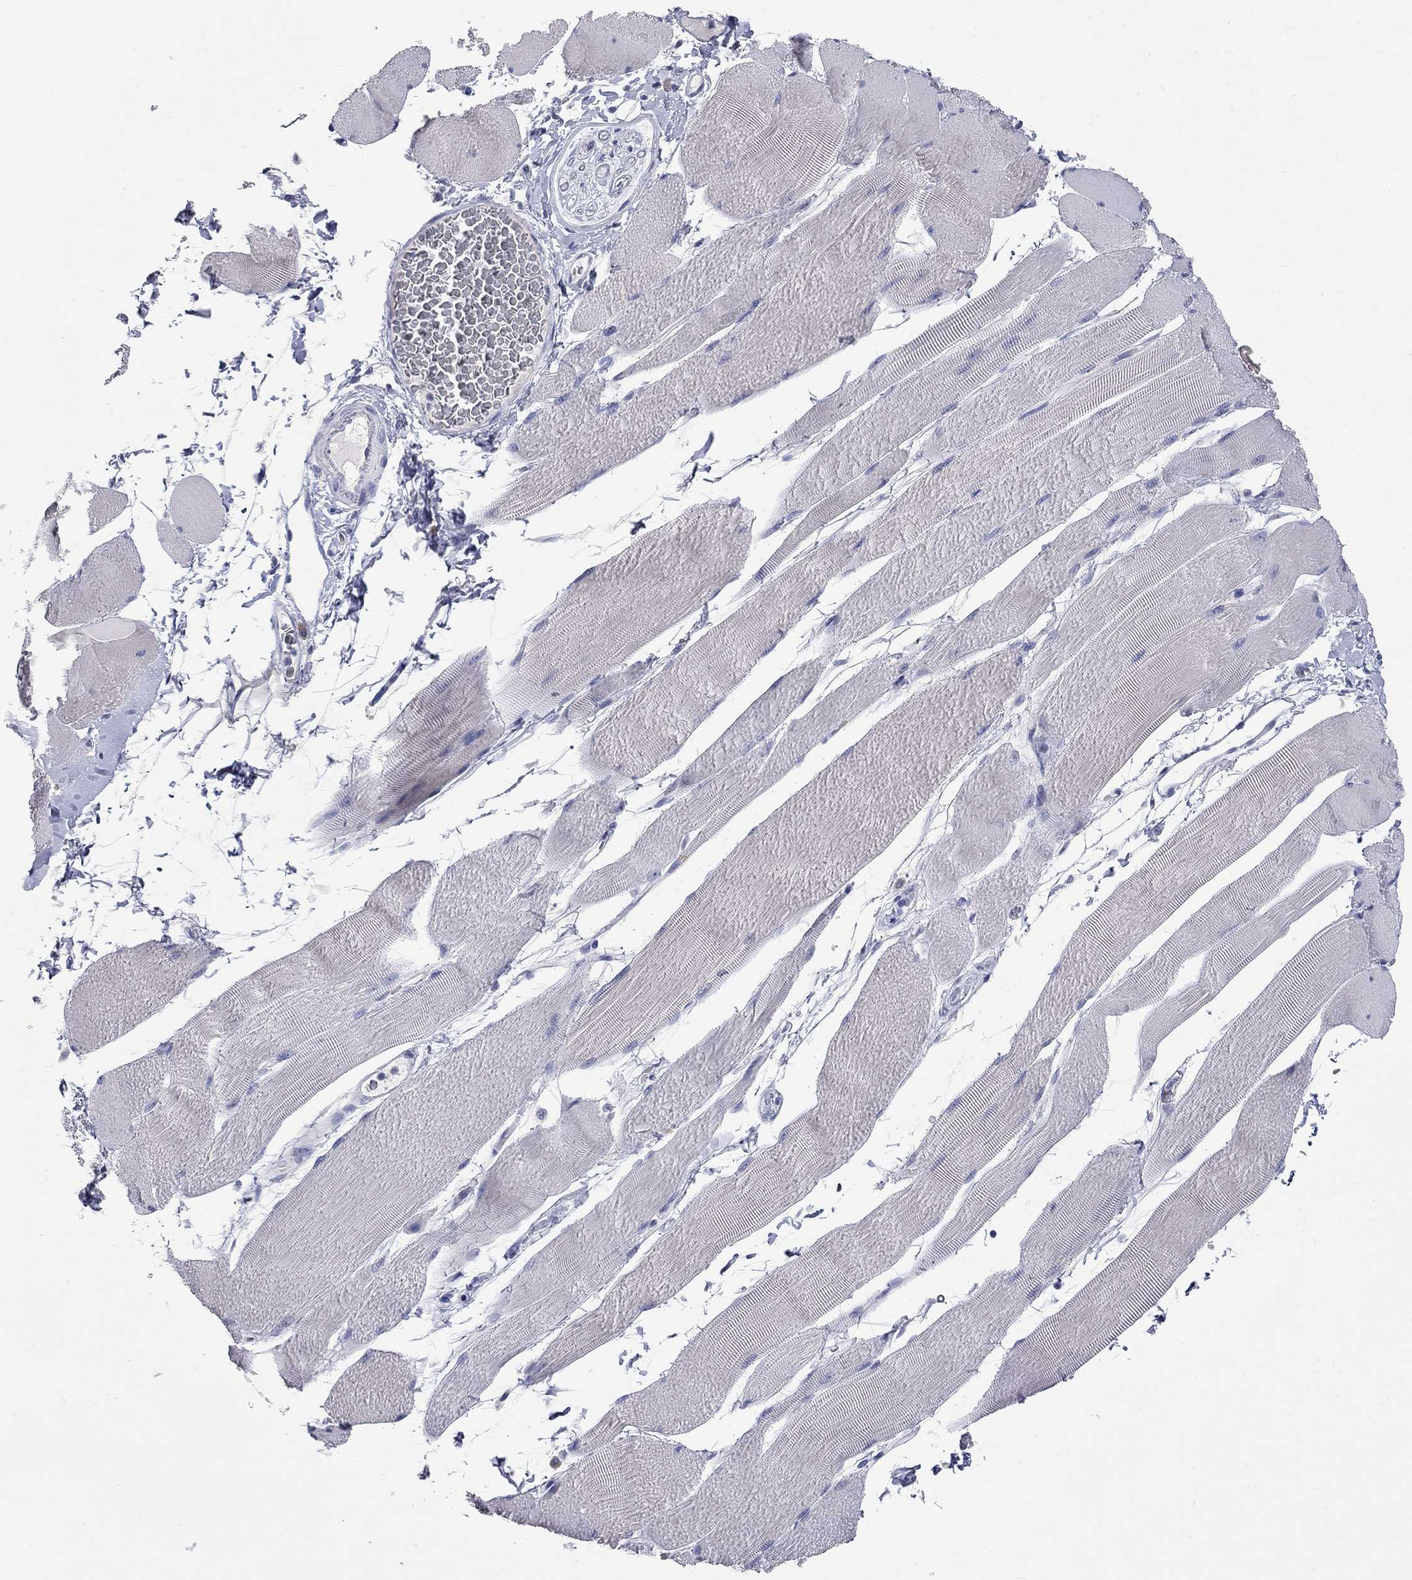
{"staining": {"intensity": "negative", "quantity": "none", "location": "none"}, "tissue": "skeletal muscle", "cell_type": "Myocytes", "image_type": "normal", "snomed": [{"axis": "morphology", "description": "Normal tissue, NOS"}, {"axis": "topography", "description": "Skeletal muscle"}], "caption": "This is a image of immunohistochemistry (IHC) staining of benign skeletal muscle, which shows no staining in myocytes. (Brightfield microscopy of DAB immunohistochemistry at high magnification).", "gene": "FAM221B", "patient": {"sex": "male", "age": 56}}